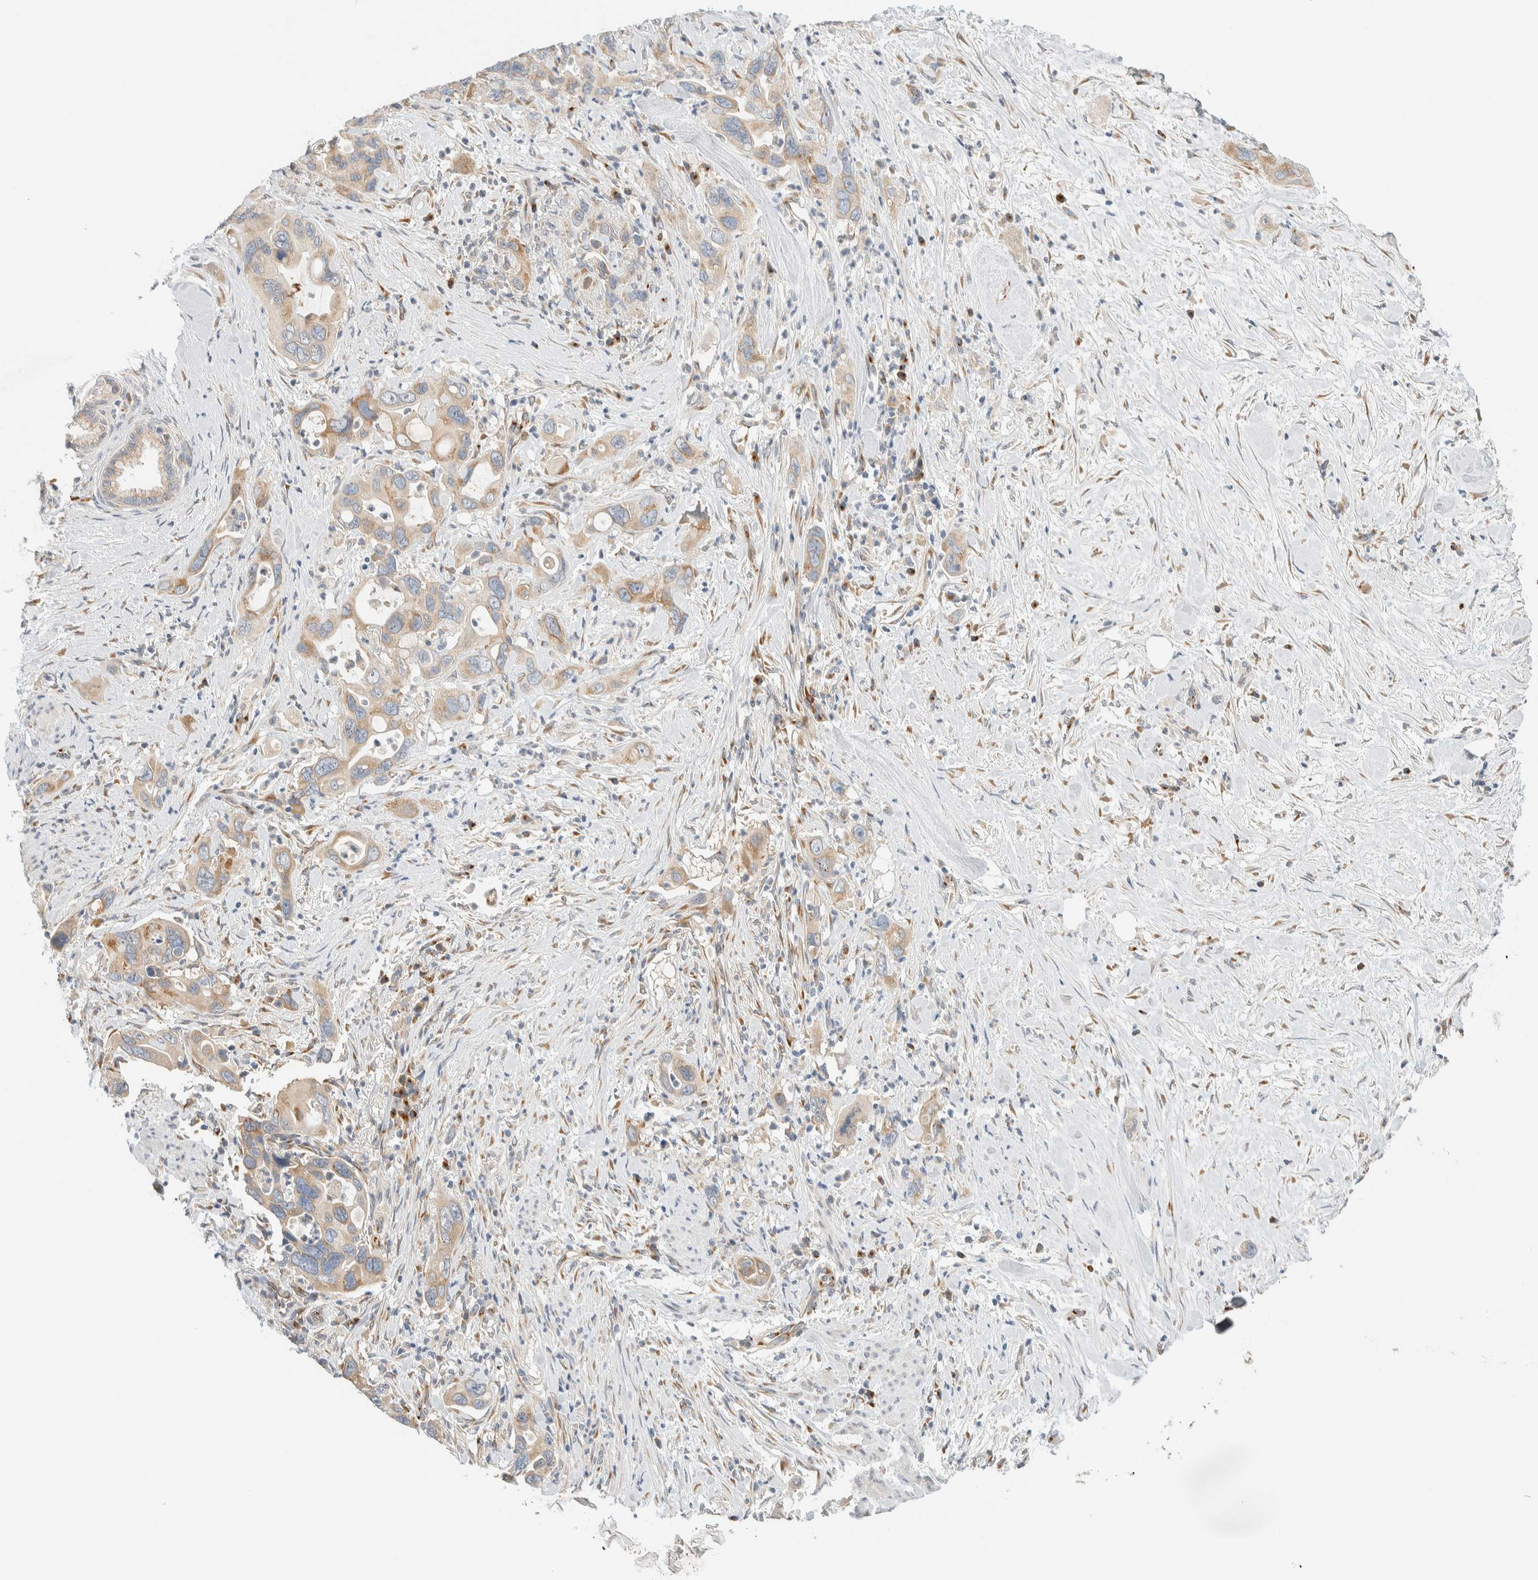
{"staining": {"intensity": "weak", "quantity": ">75%", "location": "cytoplasmic/membranous"}, "tissue": "pancreatic cancer", "cell_type": "Tumor cells", "image_type": "cancer", "snomed": [{"axis": "morphology", "description": "Adenocarcinoma, NOS"}, {"axis": "topography", "description": "Pancreas"}], "caption": "Immunohistochemical staining of pancreatic cancer exhibits low levels of weak cytoplasmic/membranous positivity in about >75% of tumor cells.", "gene": "TMEM184B", "patient": {"sex": "female", "age": 70}}